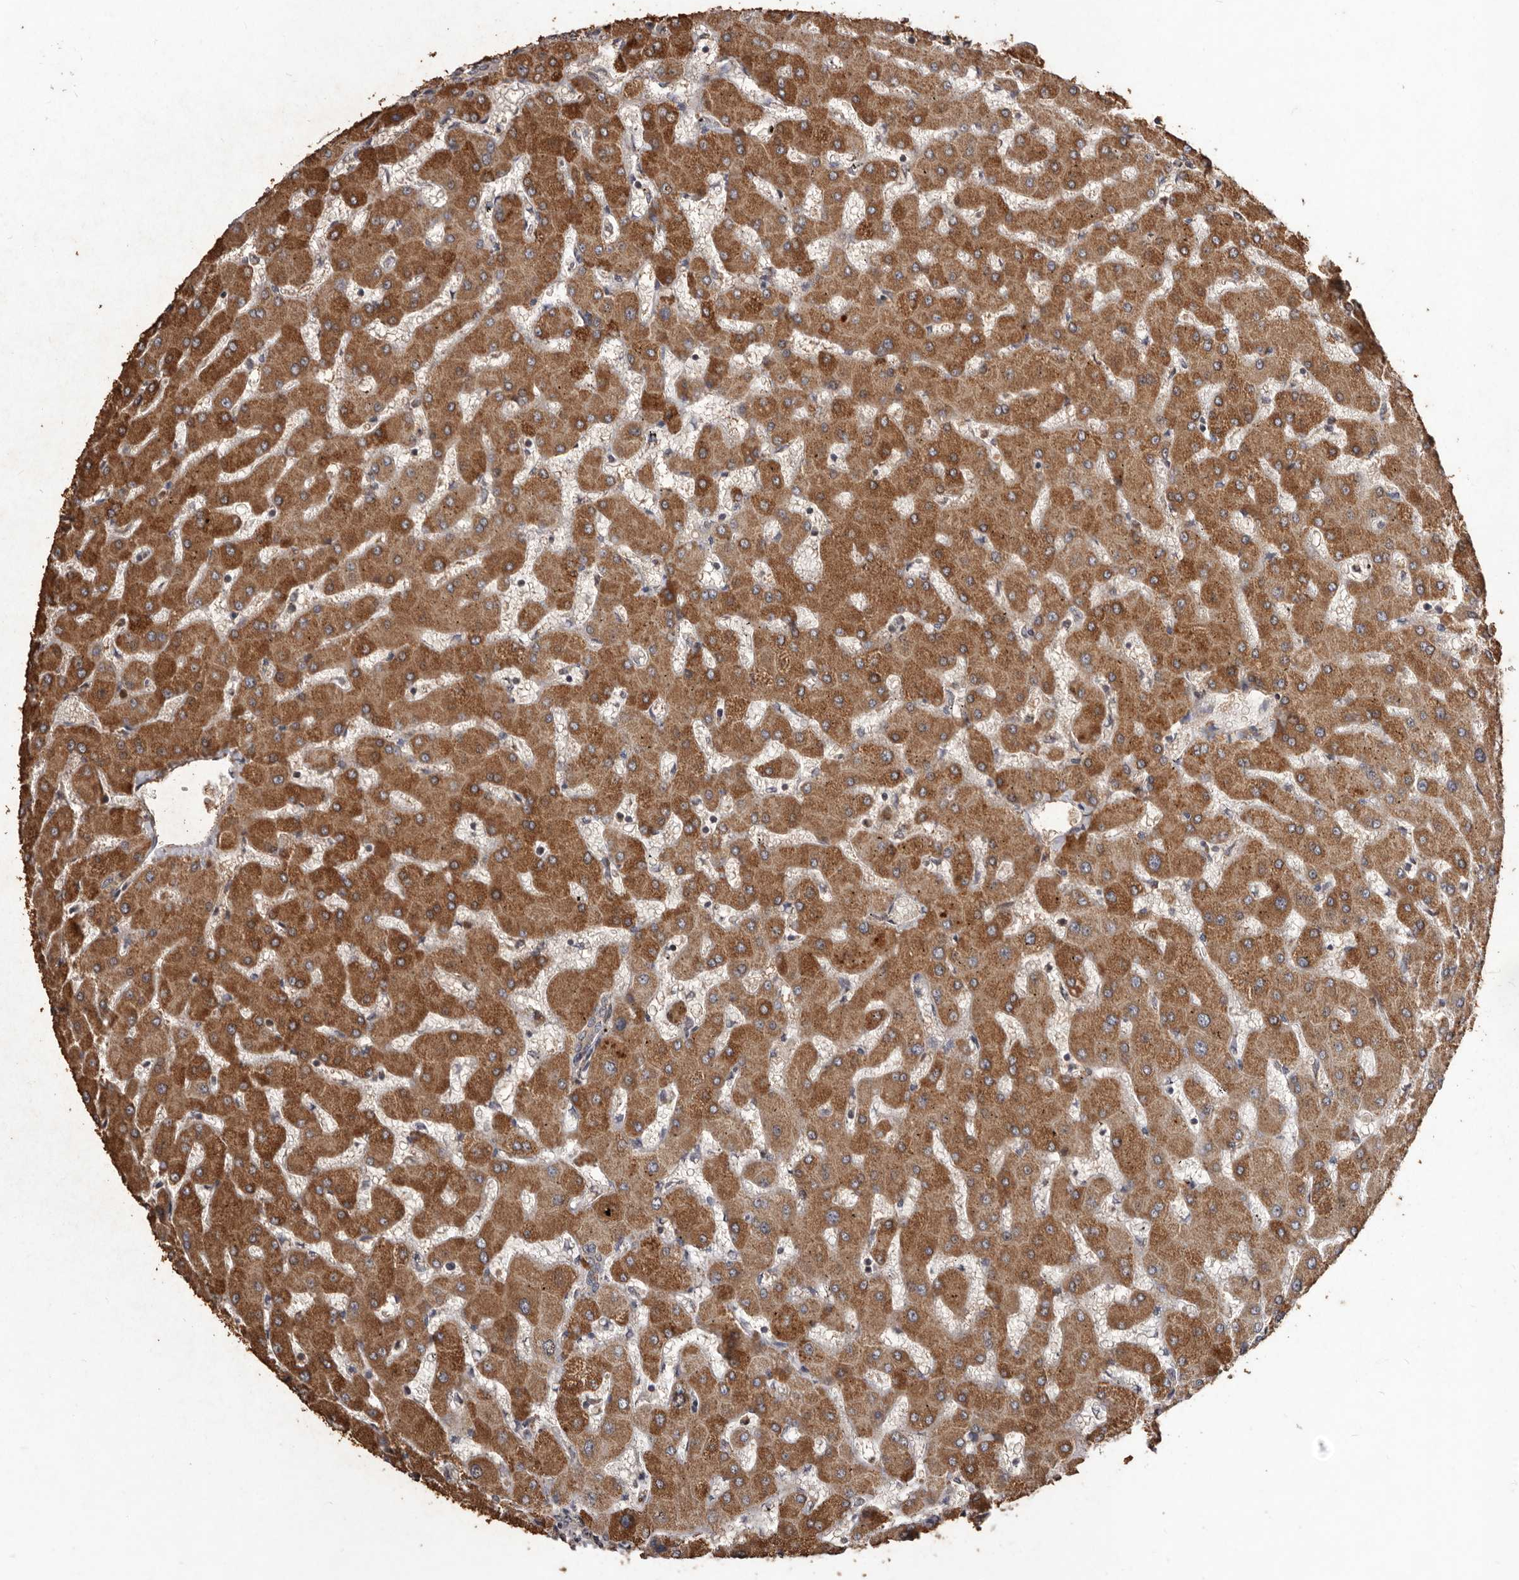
{"staining": {"intensity": "weak", "quantity": ">75%", "location": "cytoplasmic/membranous"}, "tissue": "liver", "cell_type": "Cholangiocytes", "image_type": "normal", "snomed": [{"axis": "morphology", "description": "Normal tissue, NOS"}, {"axis": "topography", "description": "Liver"}], "caption": "Protein expression analysis of unremarkable human liver reveals weak cytoplasmic/membranous positivity in approximately >75% of cholangiocytes. (IHC, brightfield microscopy, high magnification).", "gene": "CXCL14", "patient": {"sex": "female", "age": 63}}